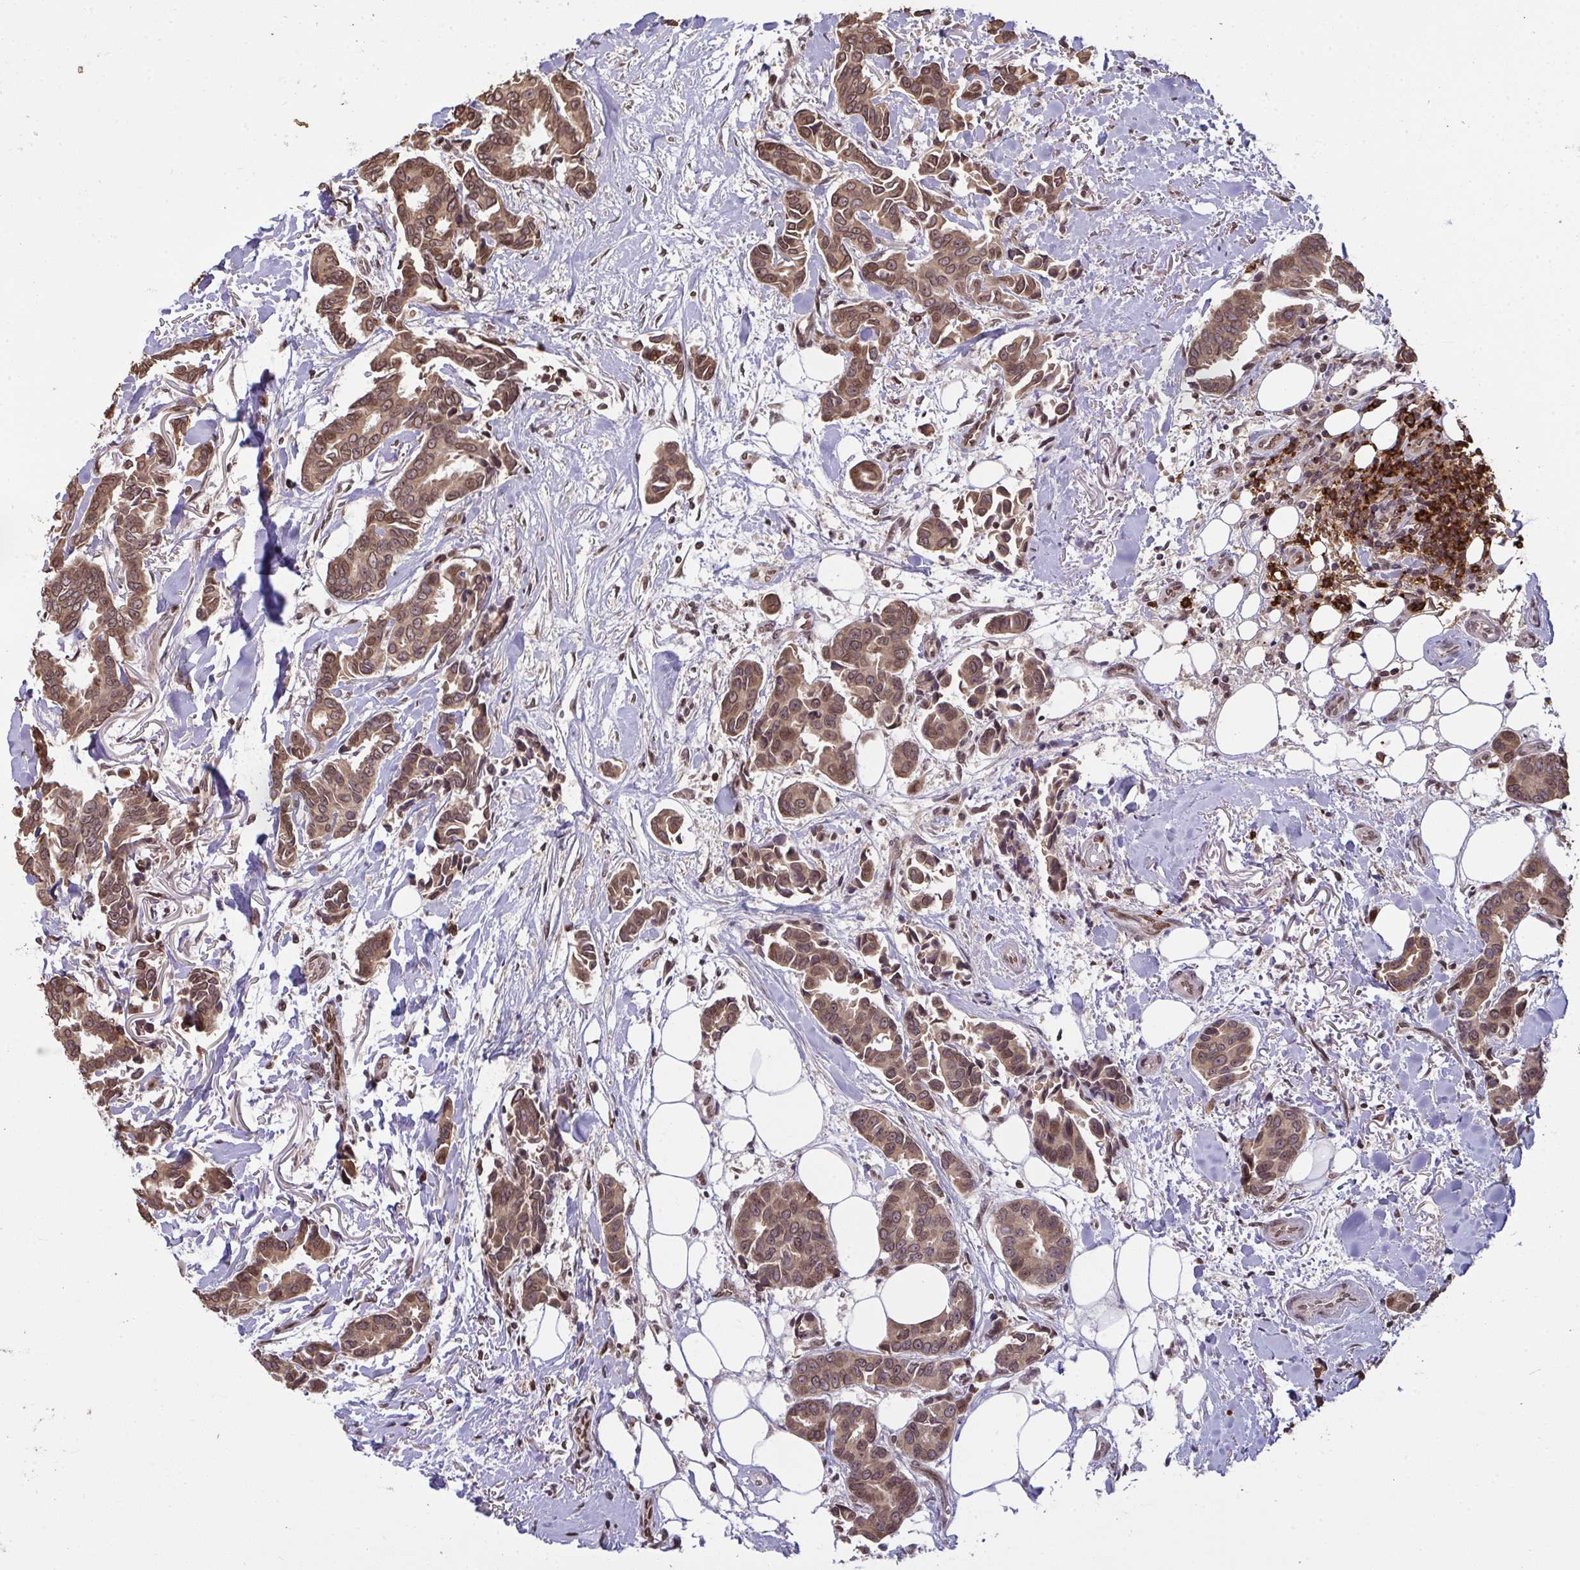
{"staining": {"intensity": "moderate", "quantity": ">75%", "location": "cytoplasmic/membranous,nuclear"}, "tissue": "breast cancer", "cell_type": "Tumor cells", "image_type": "cancer", "snomed": [{"axis": "morphology", "description": "Duct carcinoma"}, {"axis": "topography", "description": "Breast"}], "caption": "Protein staining by immunohistochemistry displays moderate cytoplasmic/membranous and nuclear positivity in about >75% of tumor cells in breast cancer.", "gene": "UXT", "patient": {"sex": "female", "age": 73}}